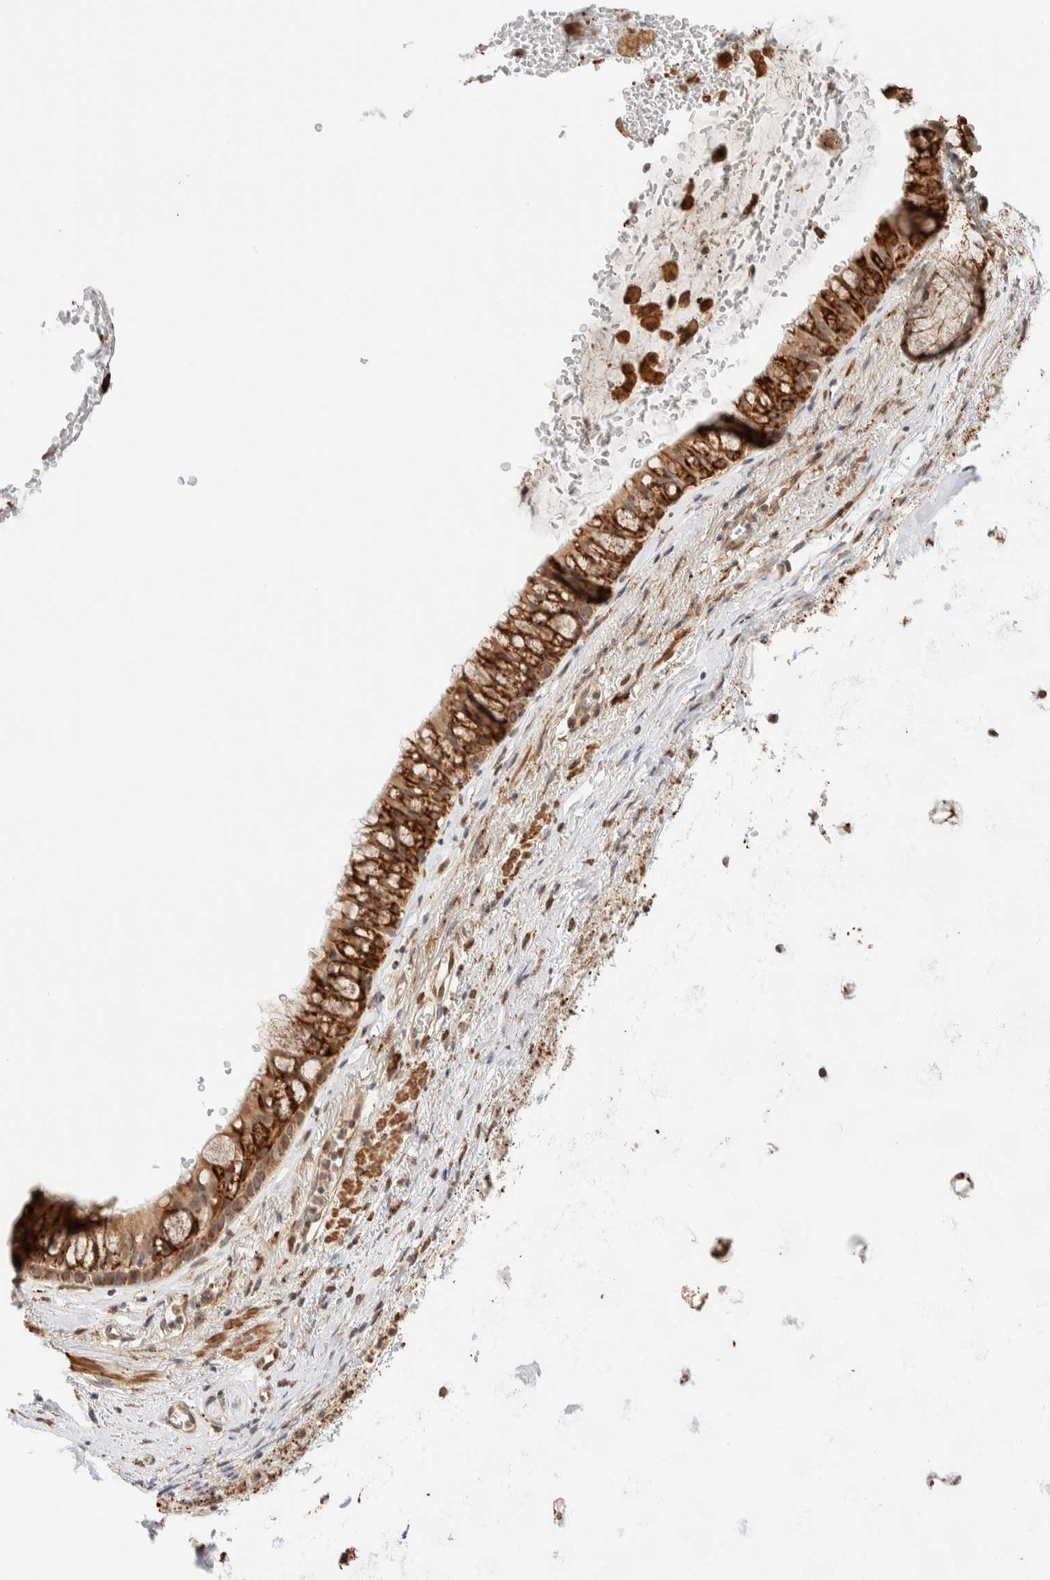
{"staining": {"intensity": "moderate", "quantity": ">75%", "location": "cytoplasmic/membranous"}, "tissue": "bronchus", "cell_type": "Respiratory epithelial cells", "image_type": "normal", "snomed": [{"axis": "morphology", "description": "Normal tissue, NOS"}, {"axis": "topography", "description": "Cartilage tissue"}, {"axis": "topography", "description": "Bronchus"}], "caption": "Respiratory epithelial cells demonstrate moderate cytoplasmic/membranous staining in about >75% of cells in unremarkable bronchus.", "gene": "INTS1", "patient": {"sex": "female", "age": 53}}